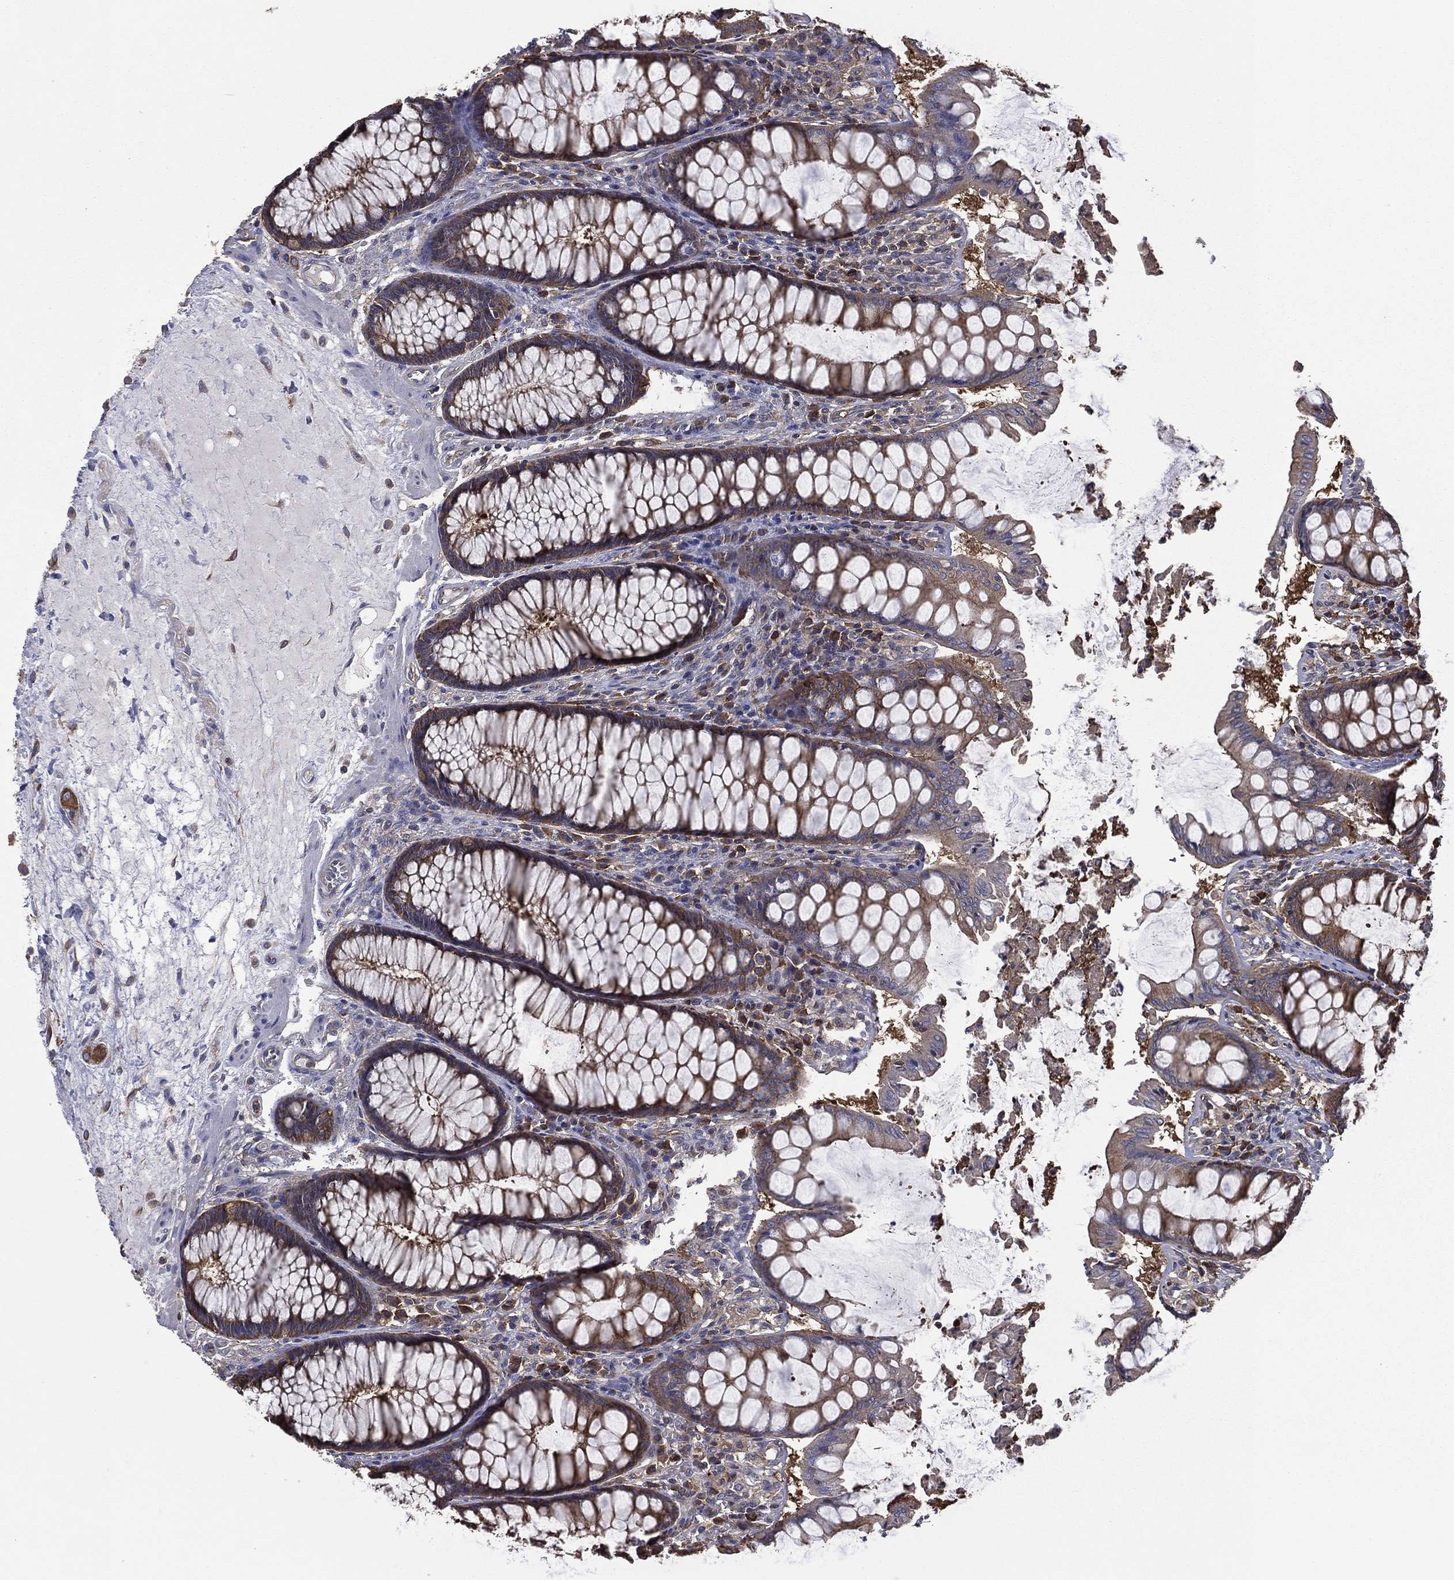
{"staining": {"intensity": "negative", "quantity": "none", "location": "none"}, "tissue": "colon", "cell_type": "Endothelial cells", "image_type": "normal", "snomed": [{"axis": "morphology", "description": "Normal tissue, NOS"}, {"axis": "topography", "description": "Colon"}], "caption": "Endothelial cells show no significant protein expression in benign colon.", "gene": "SARS1", "patient": {"sex": "female", "age": 65}}